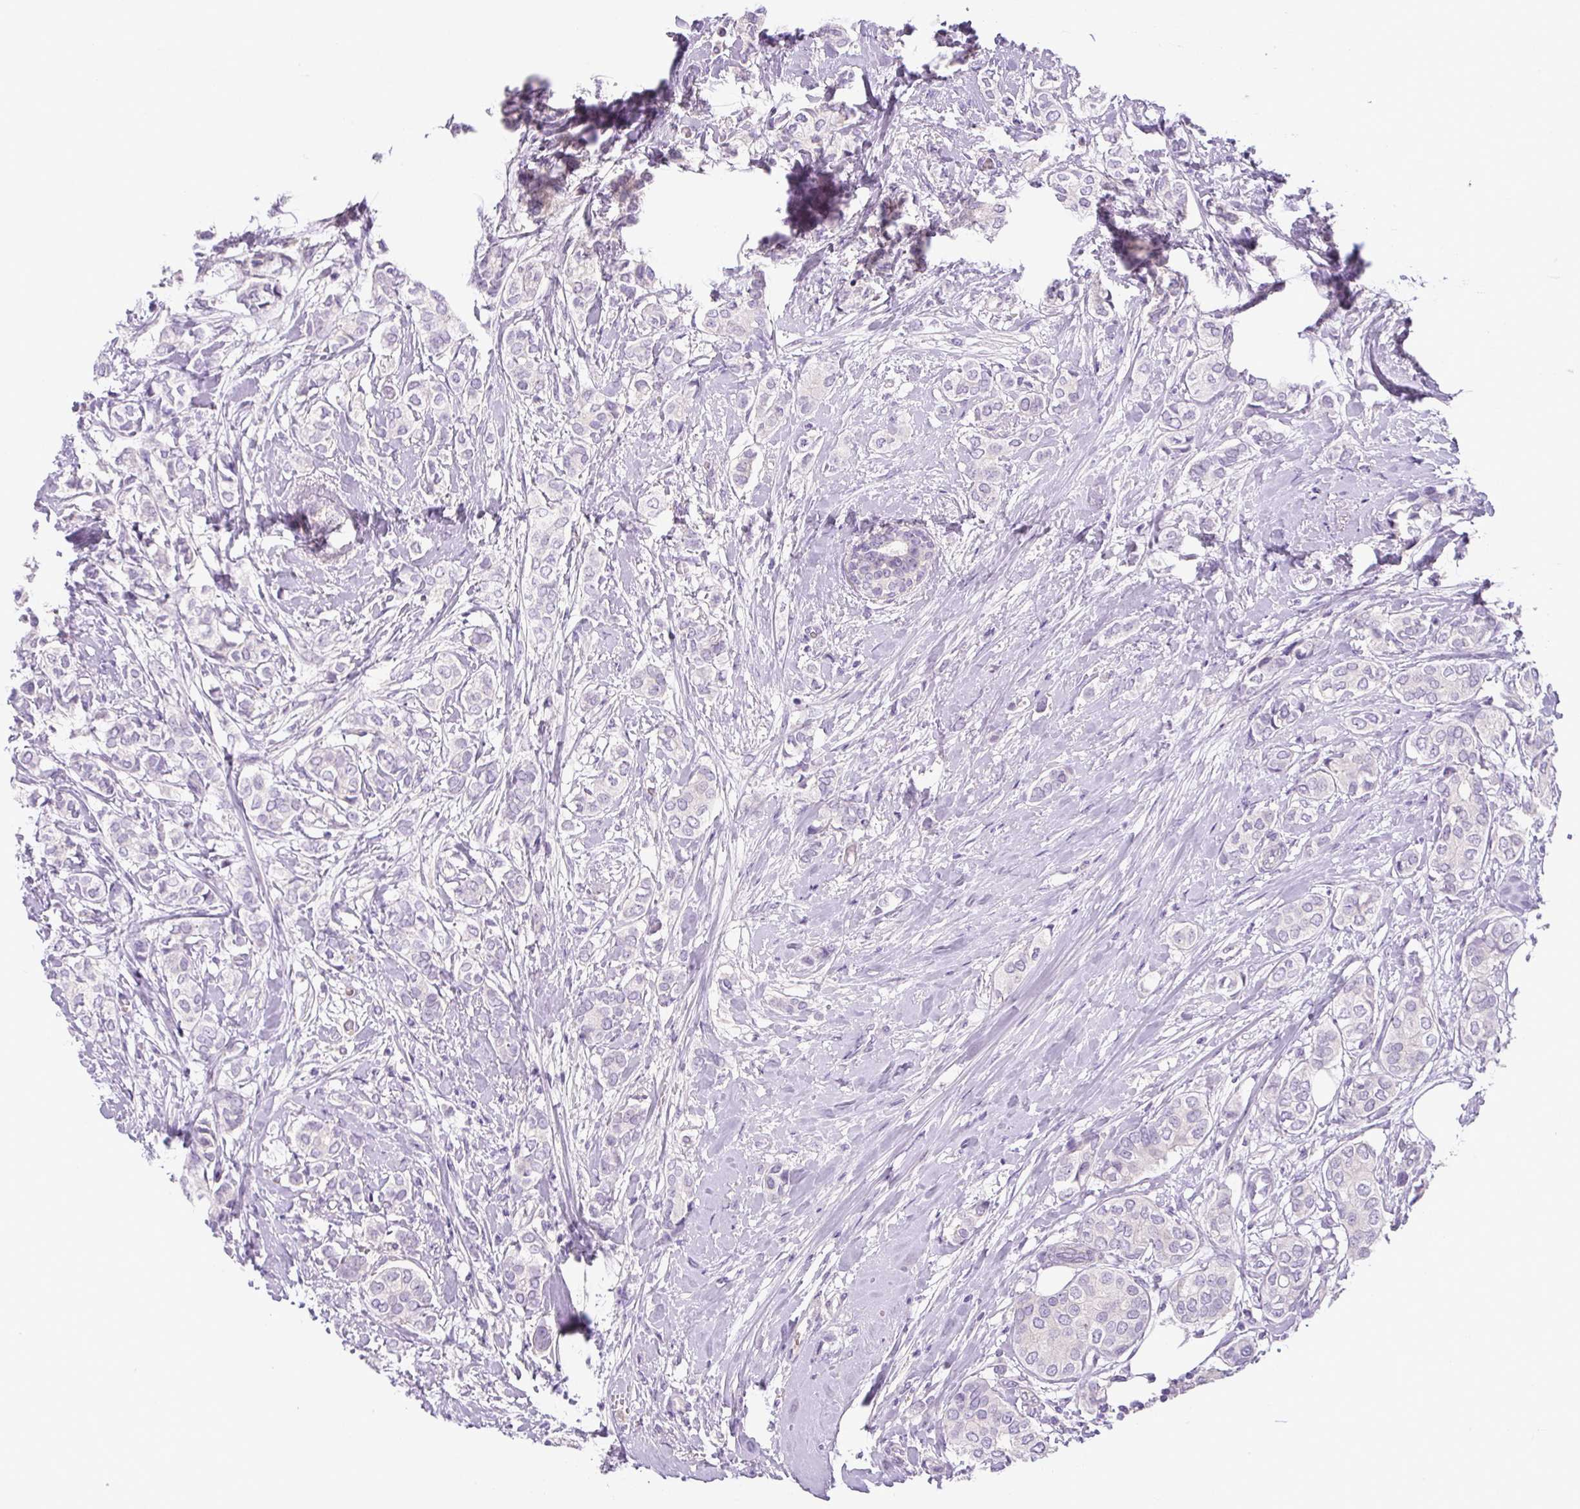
{"staining": {"intensity": "negative", "quantity": "none", "location": "none"}, "tissue": "breast cancer", "cell_type": "Tumor cells", "image_type": "cancer", "snomed": [{"axis": "morphology", "description": "Duct carcinoma"}, {"axis": "topography", "description": "Breast"}], "caption": "Immunohistochemical staining of invasive ductal carcinoma (breast) displays no significant positivity in tumor cells.", "gene": "UBL3", "patient": {"sex": "female", "age": 73}}